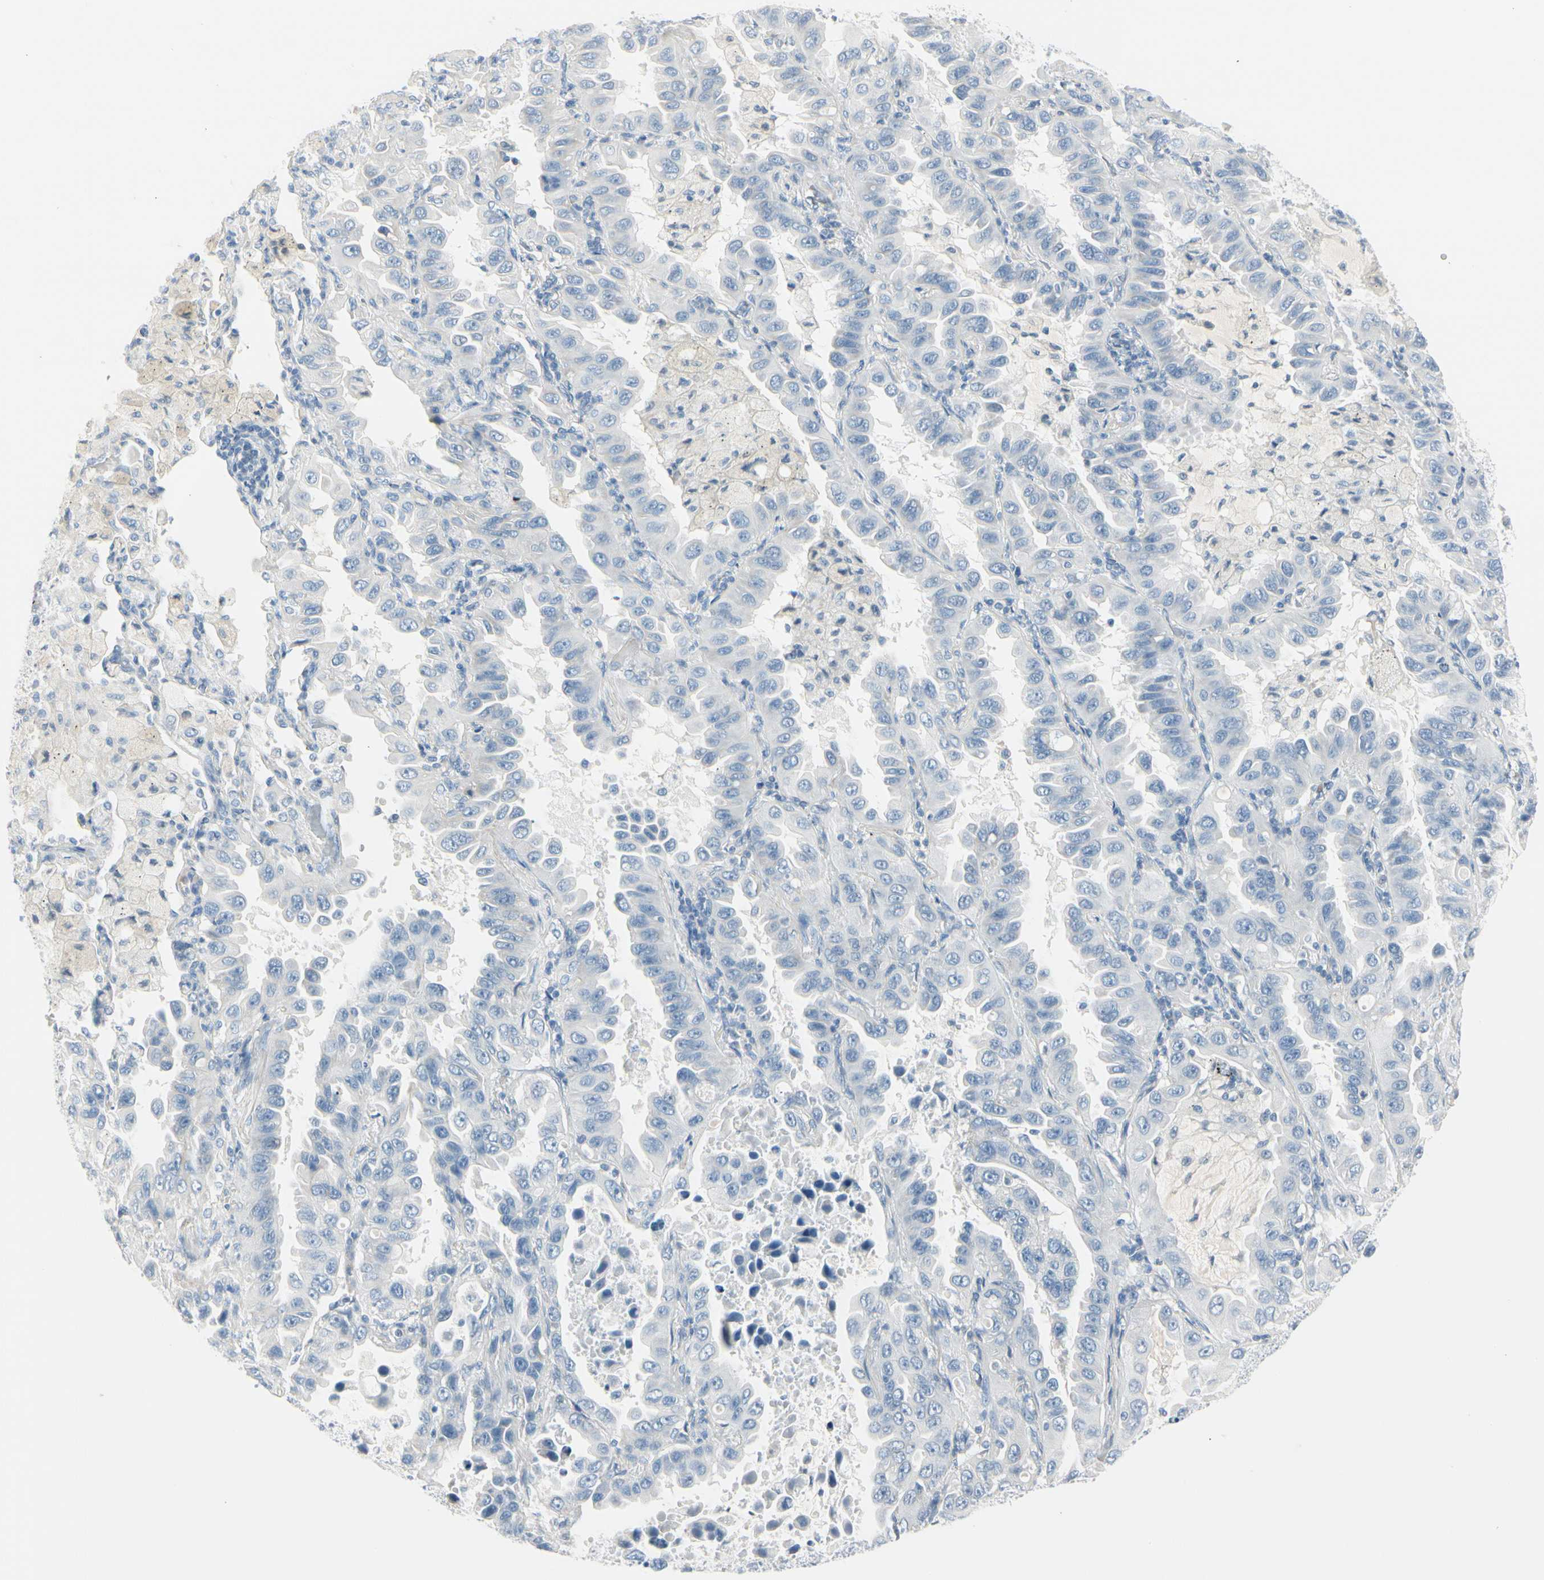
{"staining": {"intensity": "negative", "quantity": "none", "location": "none"}, "tissue": "lung cancer", "cell_type": "Tumor cells", "image_type": "cancer", "snomed": [{"axis": "morphology", "description": "Adenocarcinoma, NOS"}, {"axis": "topography", "description": "Lung"}], "caption": "Immunohistochemical staining of lung adenocarcinoma displays no significant positivity in tumor cells. (DAB immunohistochemistry (IHC) with hematoxylin counter stain).", "gene": "CDHR5", "patient": {"sex": "male", "age": 64}}